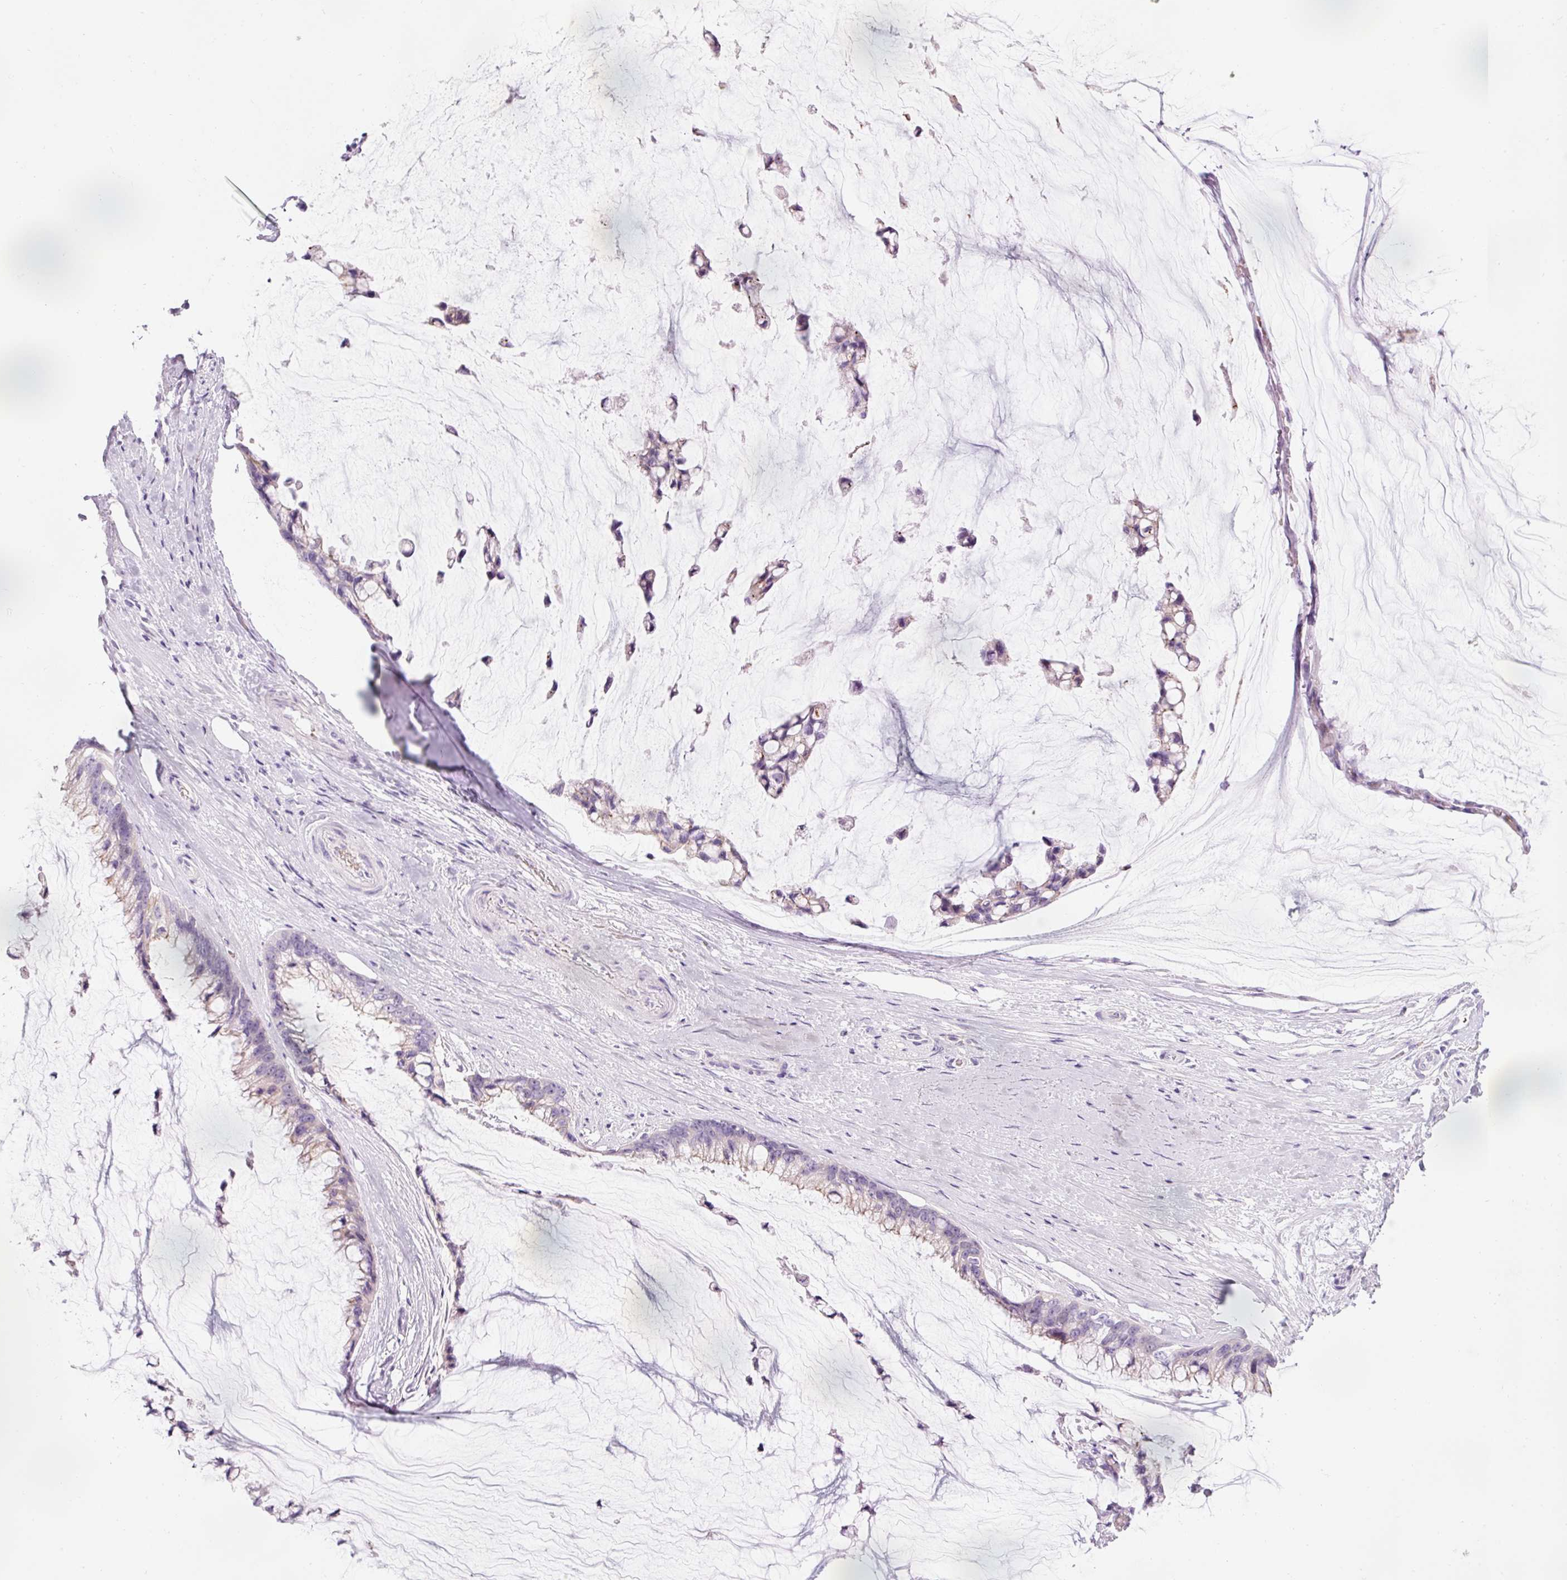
{"staining": {"intensity": "weak", "quantity": "<25%", "location": "cytoplasmic/membranous"}, "tissue": "ovarian cancer", "cell_type": "Tumor cells", "image_type": "cancer", "snomed": [{"axis": "morphology", "description": "Cystadenocarcinoma, mucinous, NOS"}, {"axis": "topography", "description": "Ovary"}], "caption": "Protein analysis of mucinous cystadenocarcinoma (ovarian) demonstrates no significant staining in tumor cells.", "gene": "DHRS11", "patient": {"sex": "female", "age": 39}}